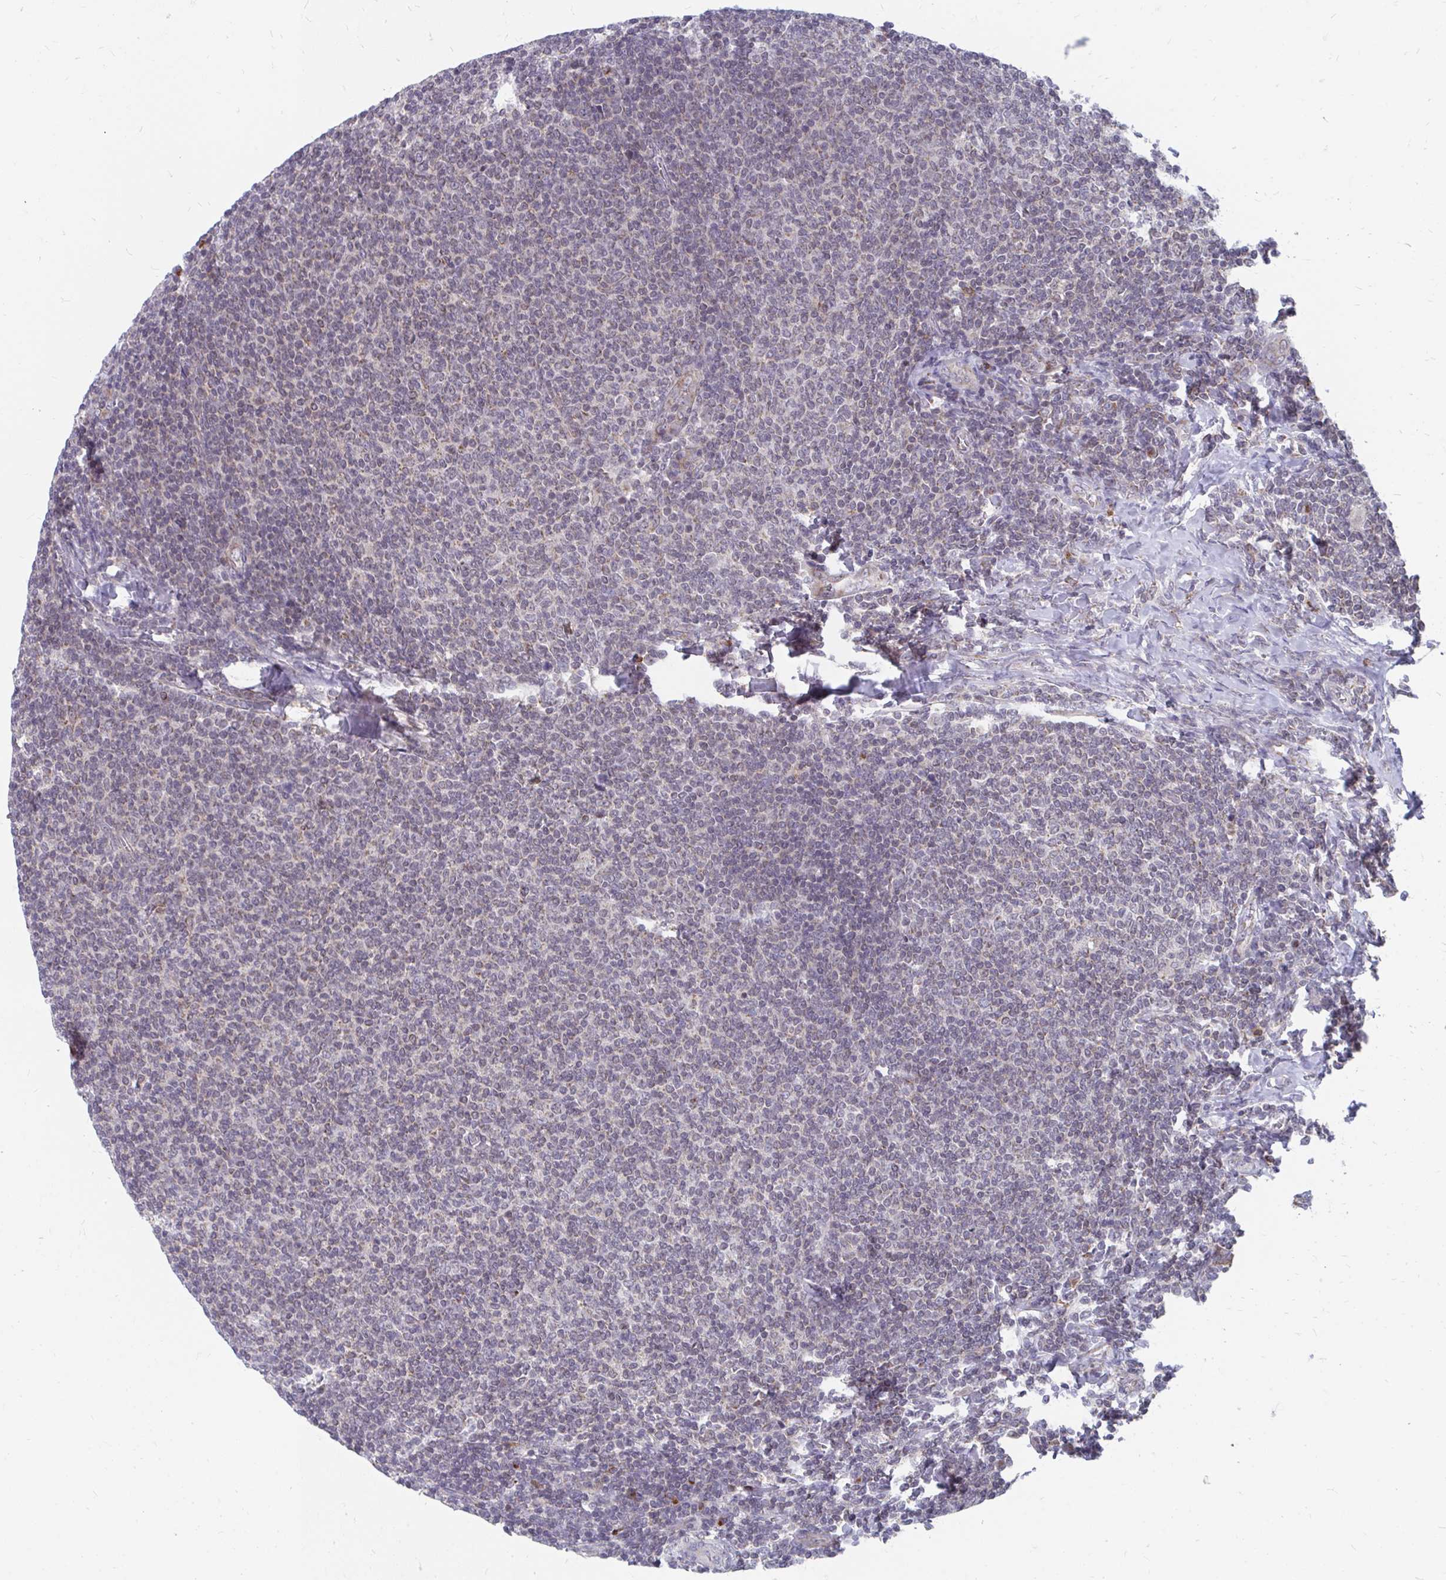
{"staining": {"intensity": "weak", "quantity": "<25%", "location": "cytoplasmic/membranous"}, "tissue": "lymphoma", "cell_type": "Tumor cells", "image_type": "cancer", "snomed": [{"axis": "morphology", "description": "Malignant lymphoma, non-Hodgkin's type, Low grade"}, {"axis": "topography", "description": "Lymph node"}], "caption": "Immunohistochemistry image of neoplastic tissue: lymphoma stained with DAB reveals no significant protein expression in tumor cells. (Brightfield microscopy of DAB IHC at high magnification).", "gene": "PABIR3", "patient": {"sex": "male", "age": 52}}